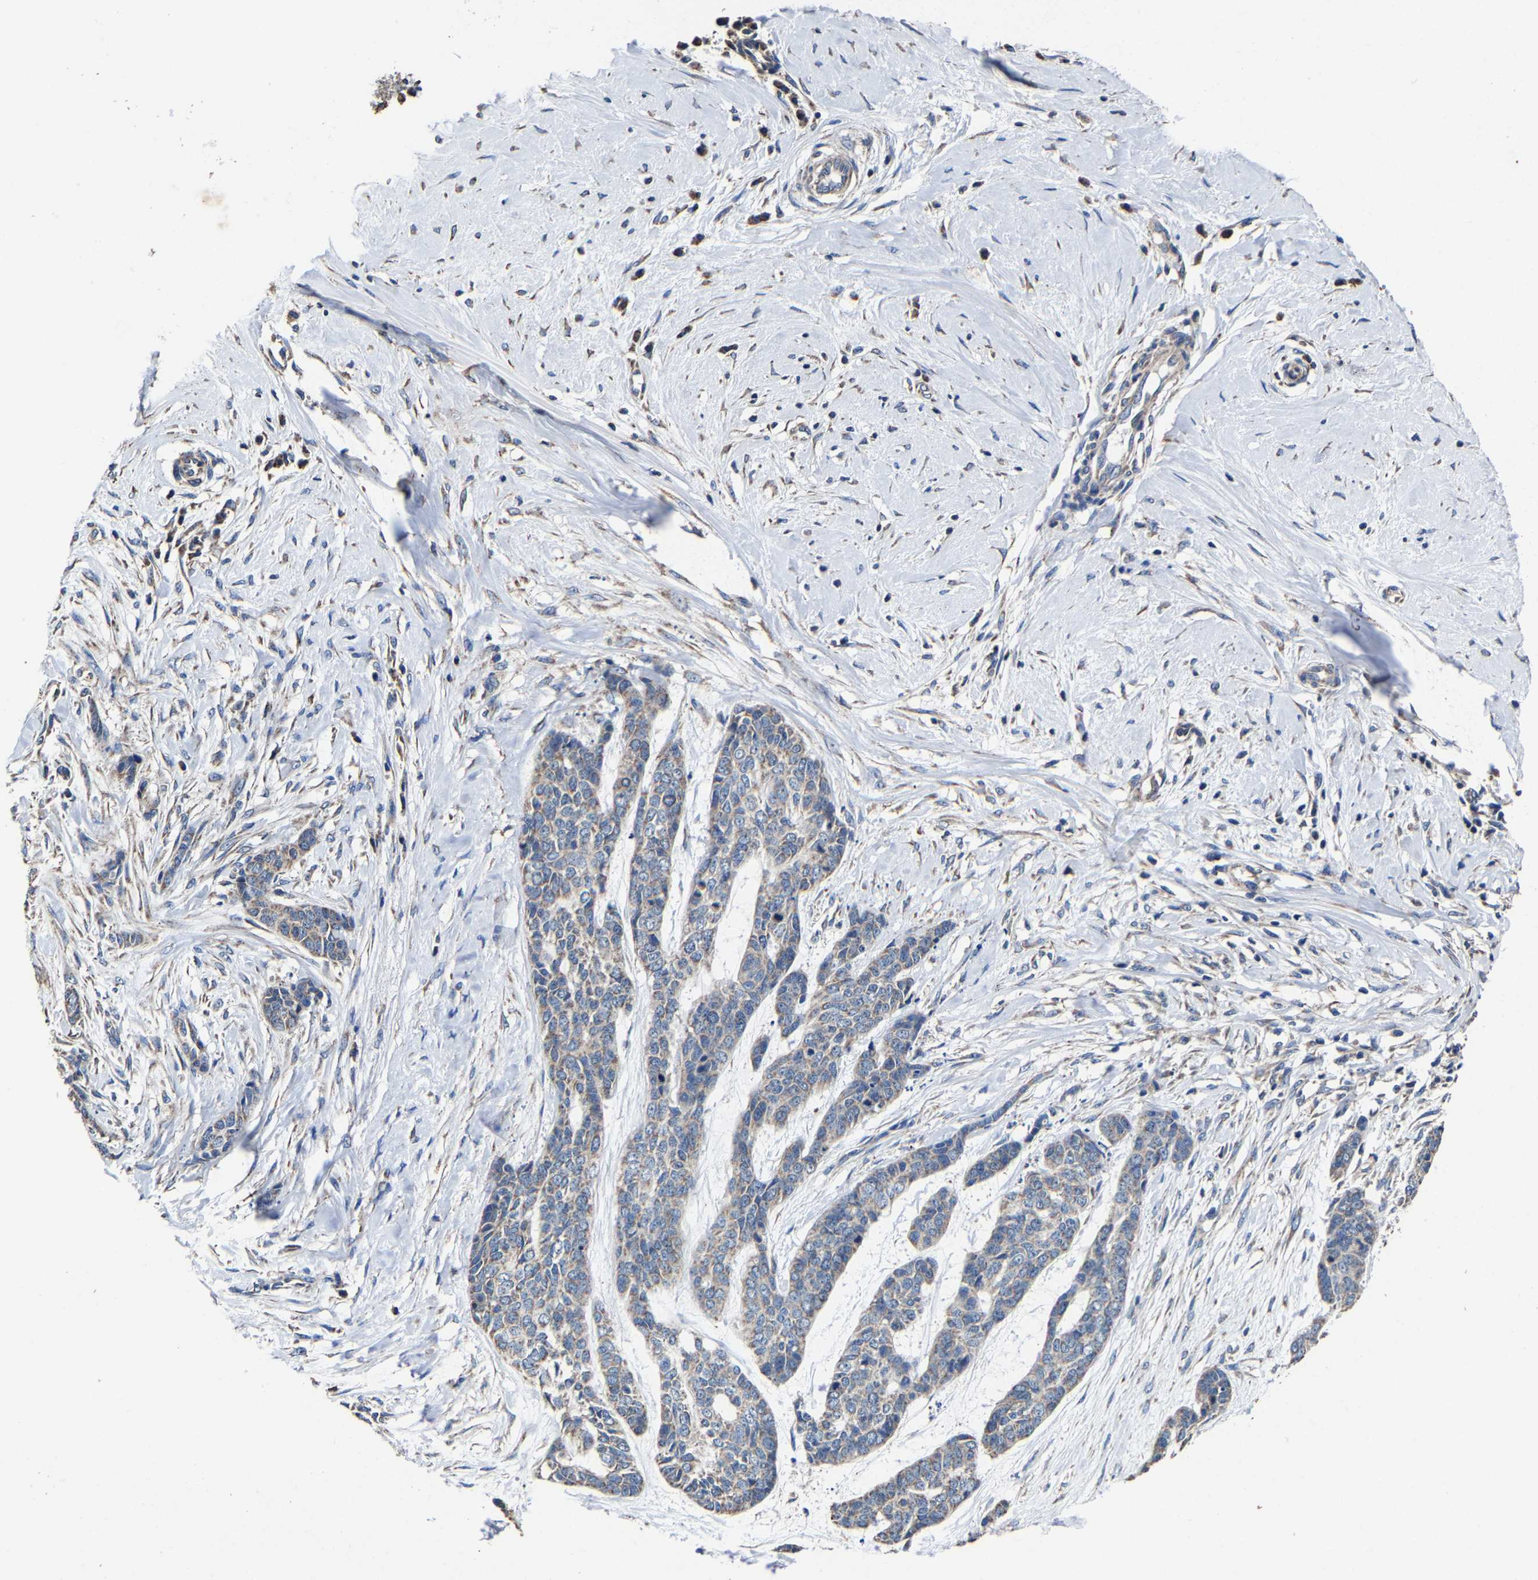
{"staining": {"intensity": "weak", "quantity": "25%-75%", "location": "cytoplasmic/membranous"}, "tissue": "skin cancer", "cell_type": "Tumor cells", "image_type": "cancer", "snomed": [{"axis": "morphology", "description": "Basal cell carcinoma"}, {"axis": "topography", "description": "Skin"}], "caption": "Brown immunohistochemical staining in skin cancer (basal cell carcinoma) shows weak cytoplasmic/membranous expression in approximately 25%-75% of tumor cells.", "gene": "ZCCHC7", "patient": {"sex": "female", "age": 64}}